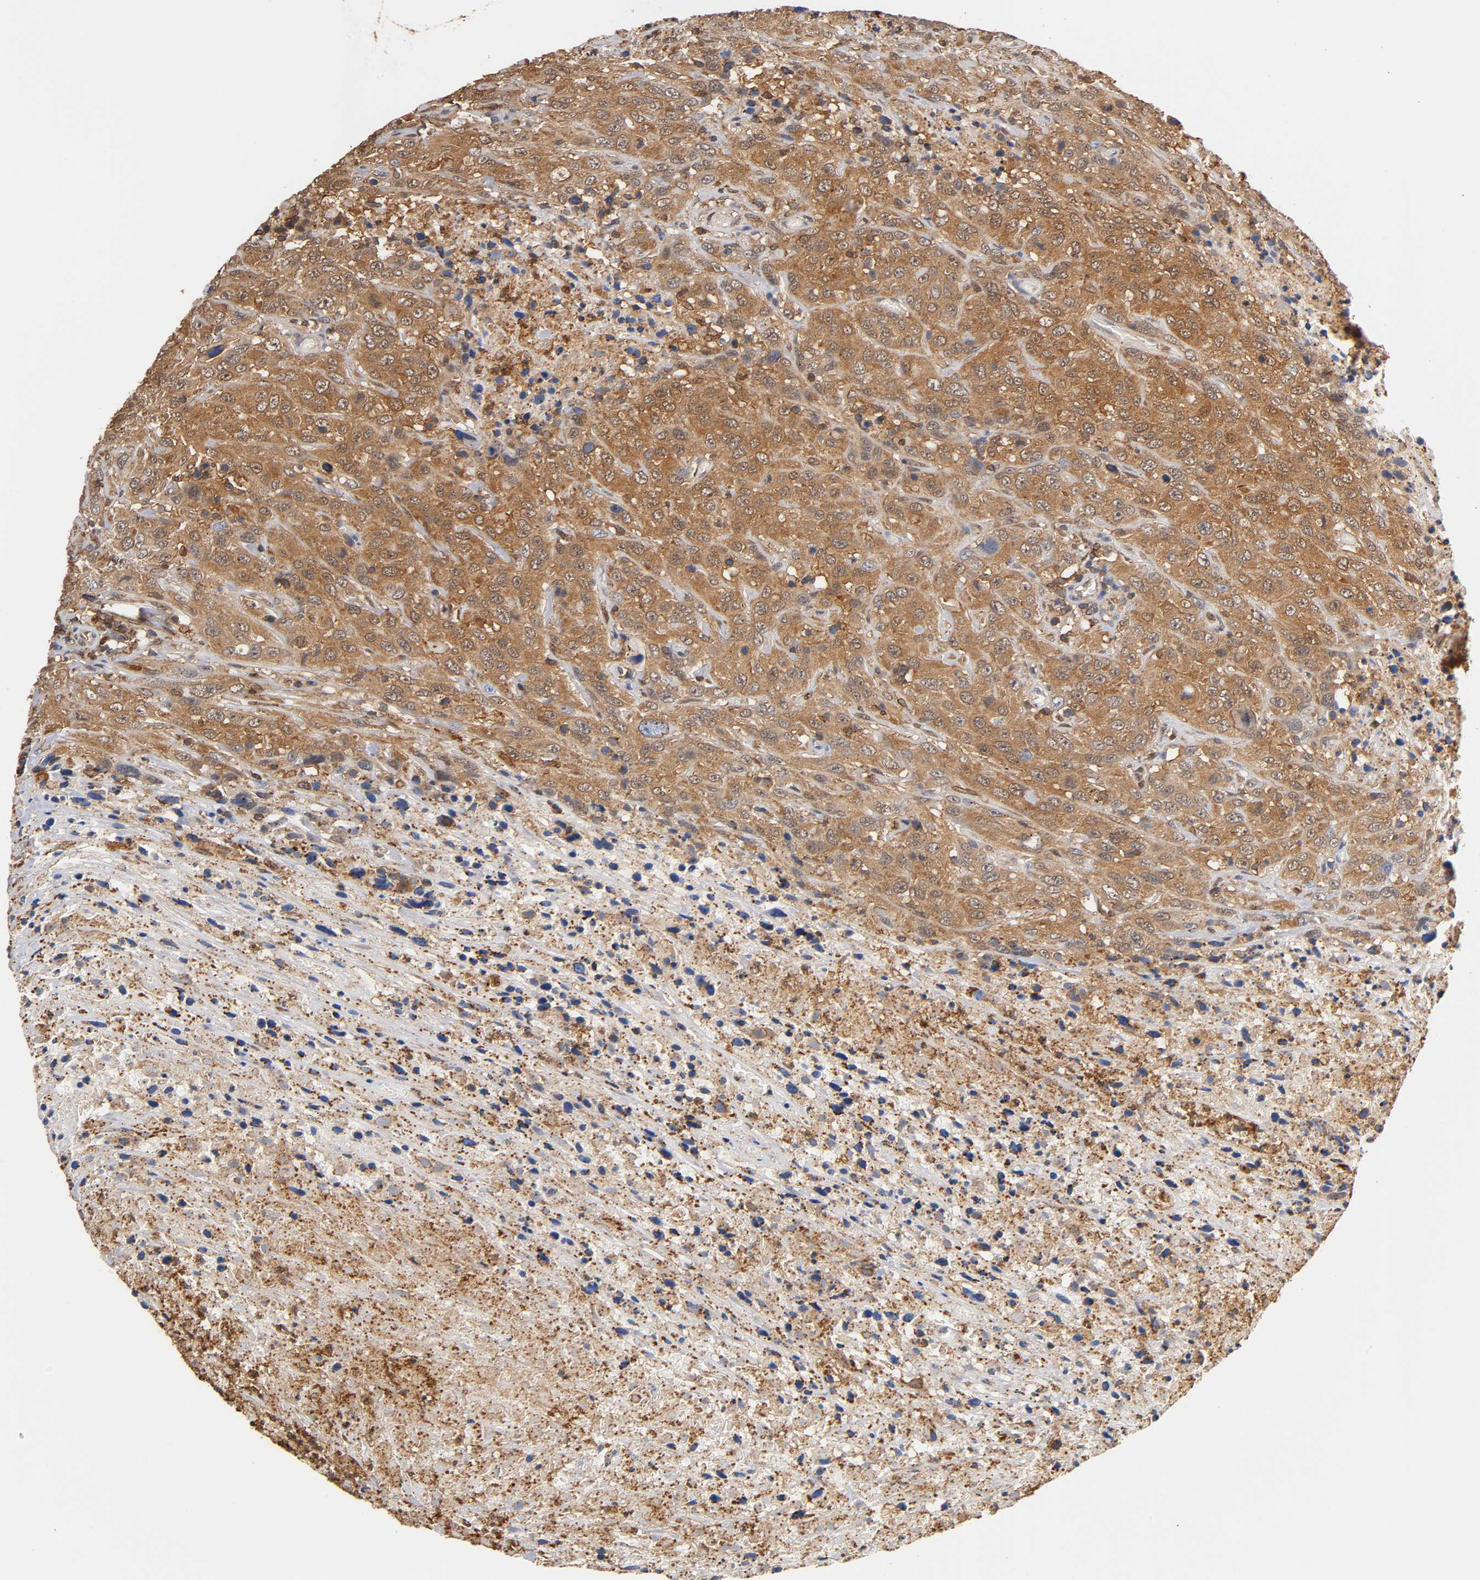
{"staining": {"intensity": "weak", "quantity": ">75%", "location": "cytoplasmic/membranous"}, "tissue": "urothelial cancer", "cell_type": "Tumor cells", "image_type": "cancer", "snomed": [{"axis": "morphology", "description": "Urothelial carcinoma, High grade"}, {"axis": "topography", "description": "Urinary bladder"}], "caption": "The immunohistochemical stain shows weak cytoplasmic/membranous positivity in tumor cells of urothelial cancer tissue.", "gene": "ANXA11", "patient": {"sex": "male", "age": 61}}